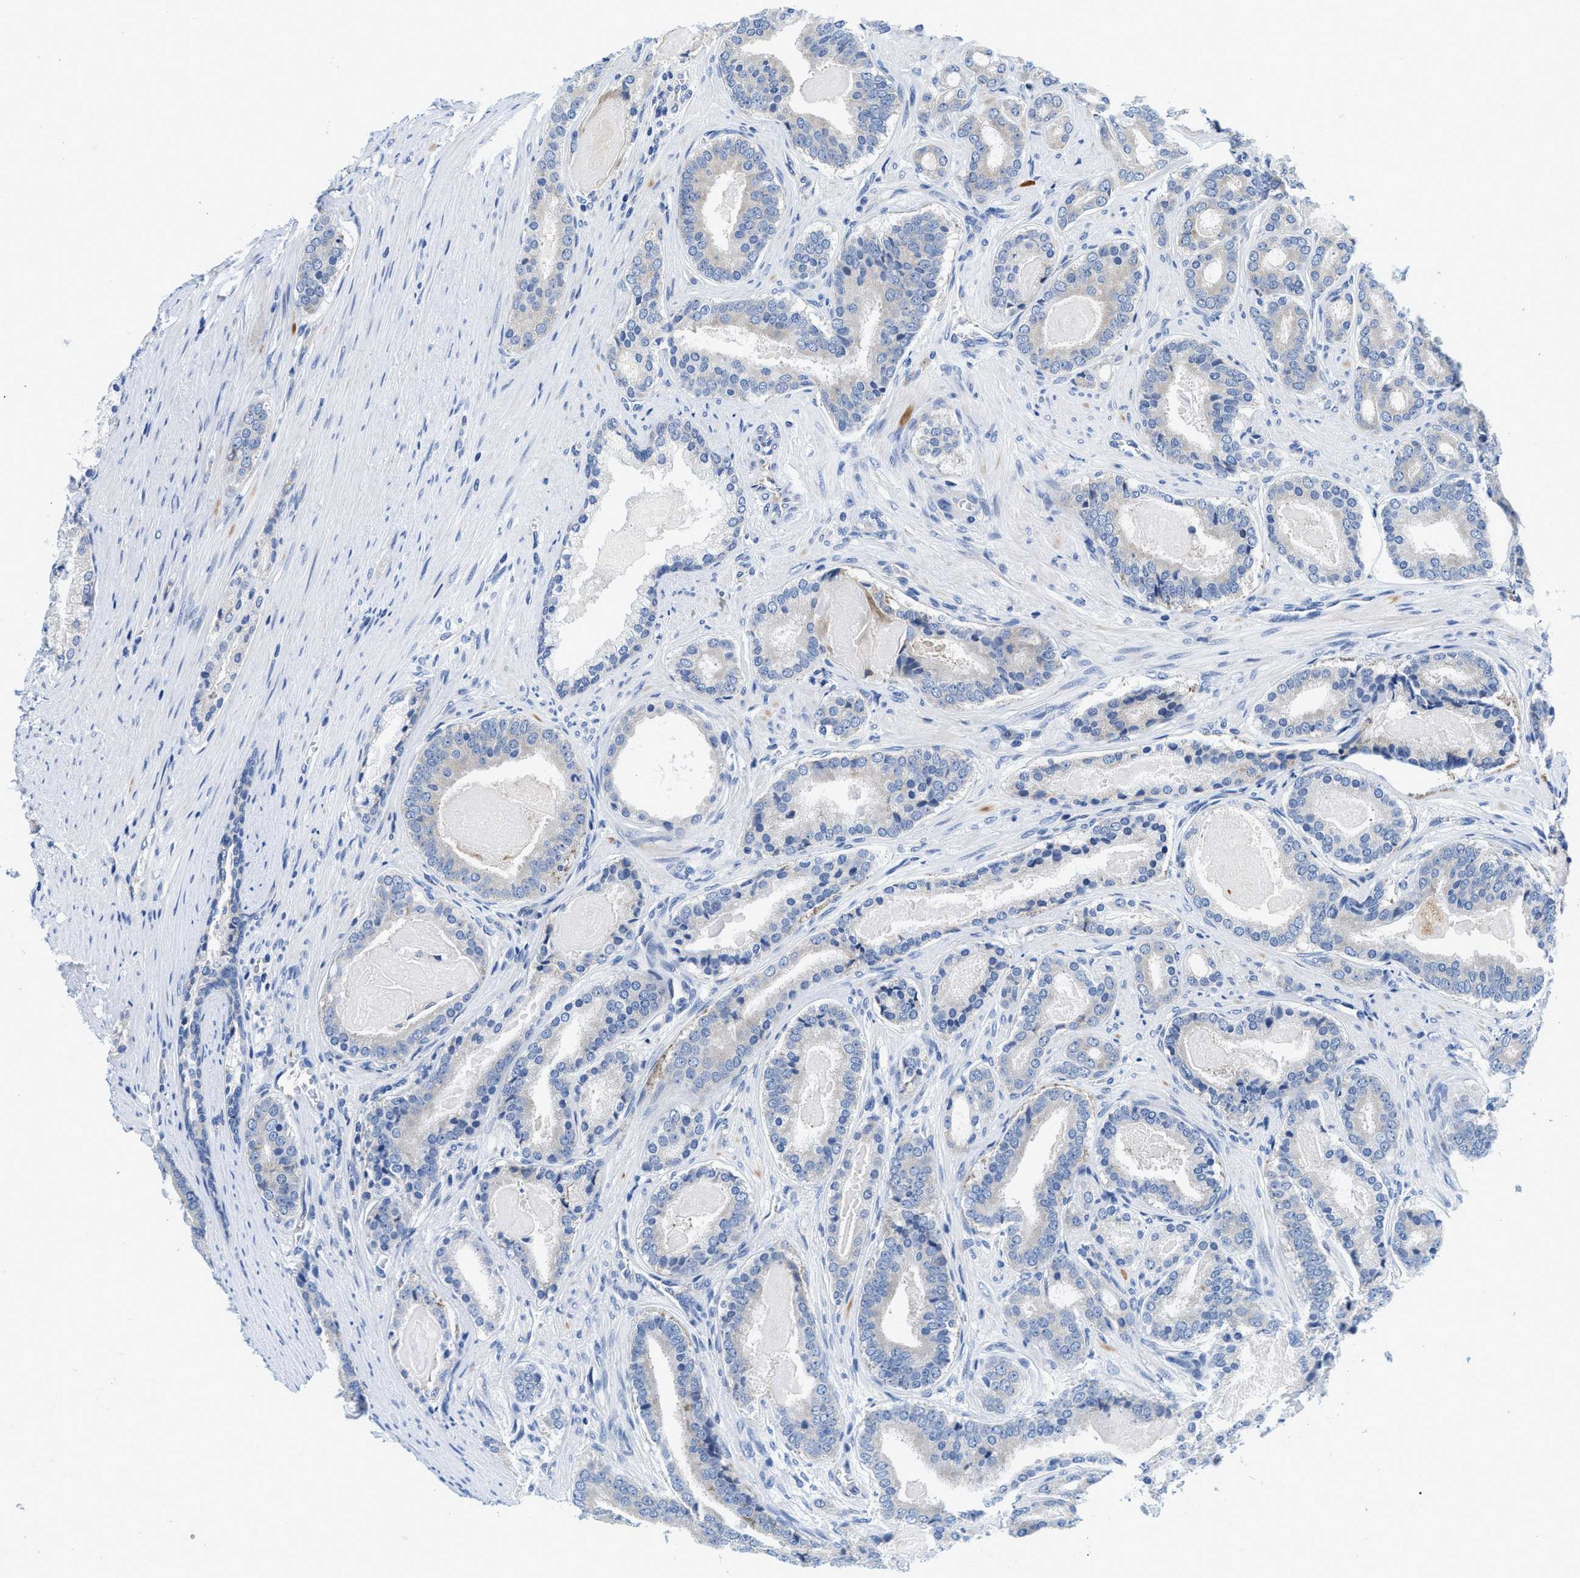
{"staining": {"intensity": "negative", "quantity": "none", "location": "none"}, "tissue": "prostate cancer", "cell_type": "Tumor cells", "image_type": "cancer", "snomed": [{"axis": "morphology", "description": "Adenocarcinoma, High grade"}, {"axis": "topography", "description": "Prostate"}], "caption": "Protein analysis of prostate cancer demonstrates no significant positivity in tumor cells.", "gene": "IKBKE", "patient": {"sex": "male", "age": 60}}